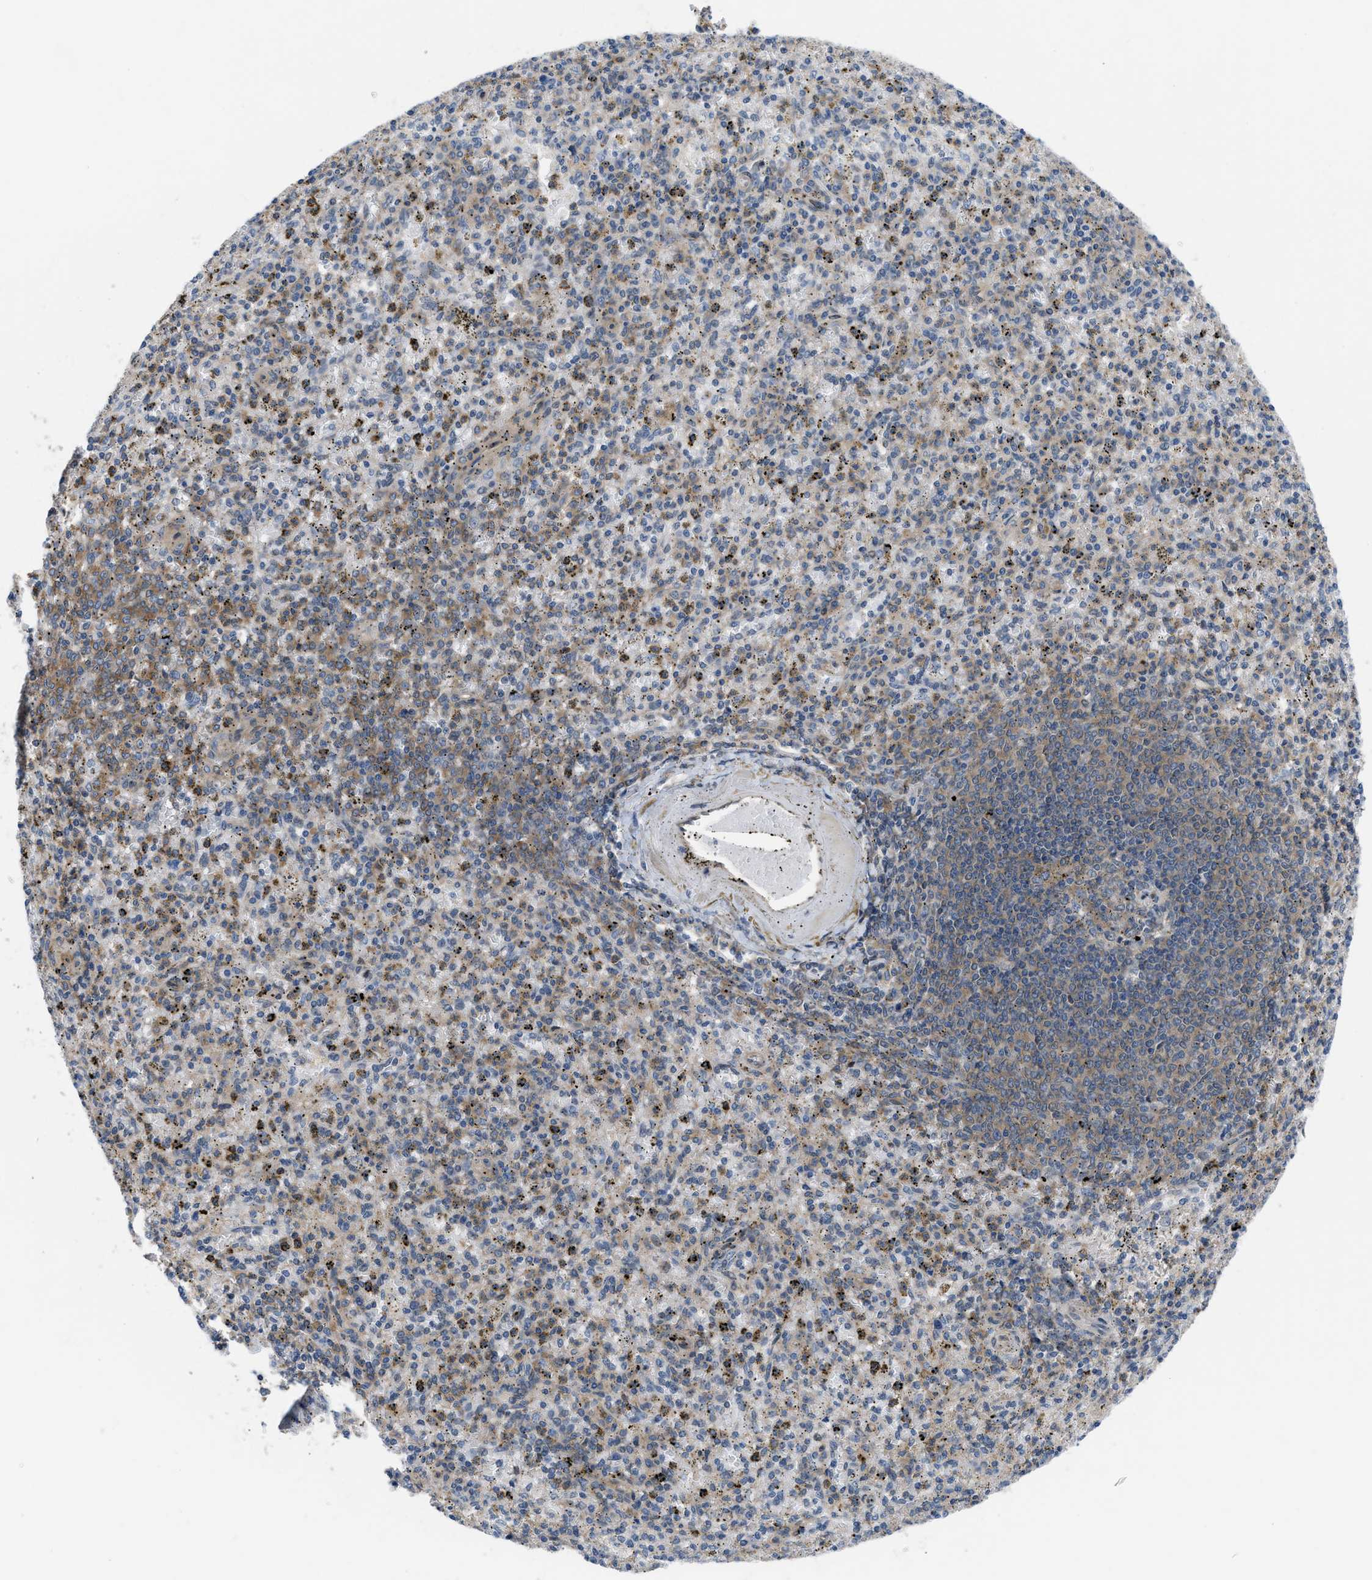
{"staining": {"intensity": "weak", "quantity": ">75%", "location": "cytoplasmic/membranous"}, "tissue": "spleen", "cell_type": "Cells in red pulp", "image_type": "normal", "snomed": [{"axis": "morphology", "description": "Normal tissue, NOS"}, {"axis": "topography", "description": "Spleen"}], "caption": "Cells in red pulp show low levels of weak cytoplasmic/membranous expression in approximately >75% of cells in unremarkable human spleen.", "gene": "MYO18A", "patient": {"sex": "male", "age": 72}}